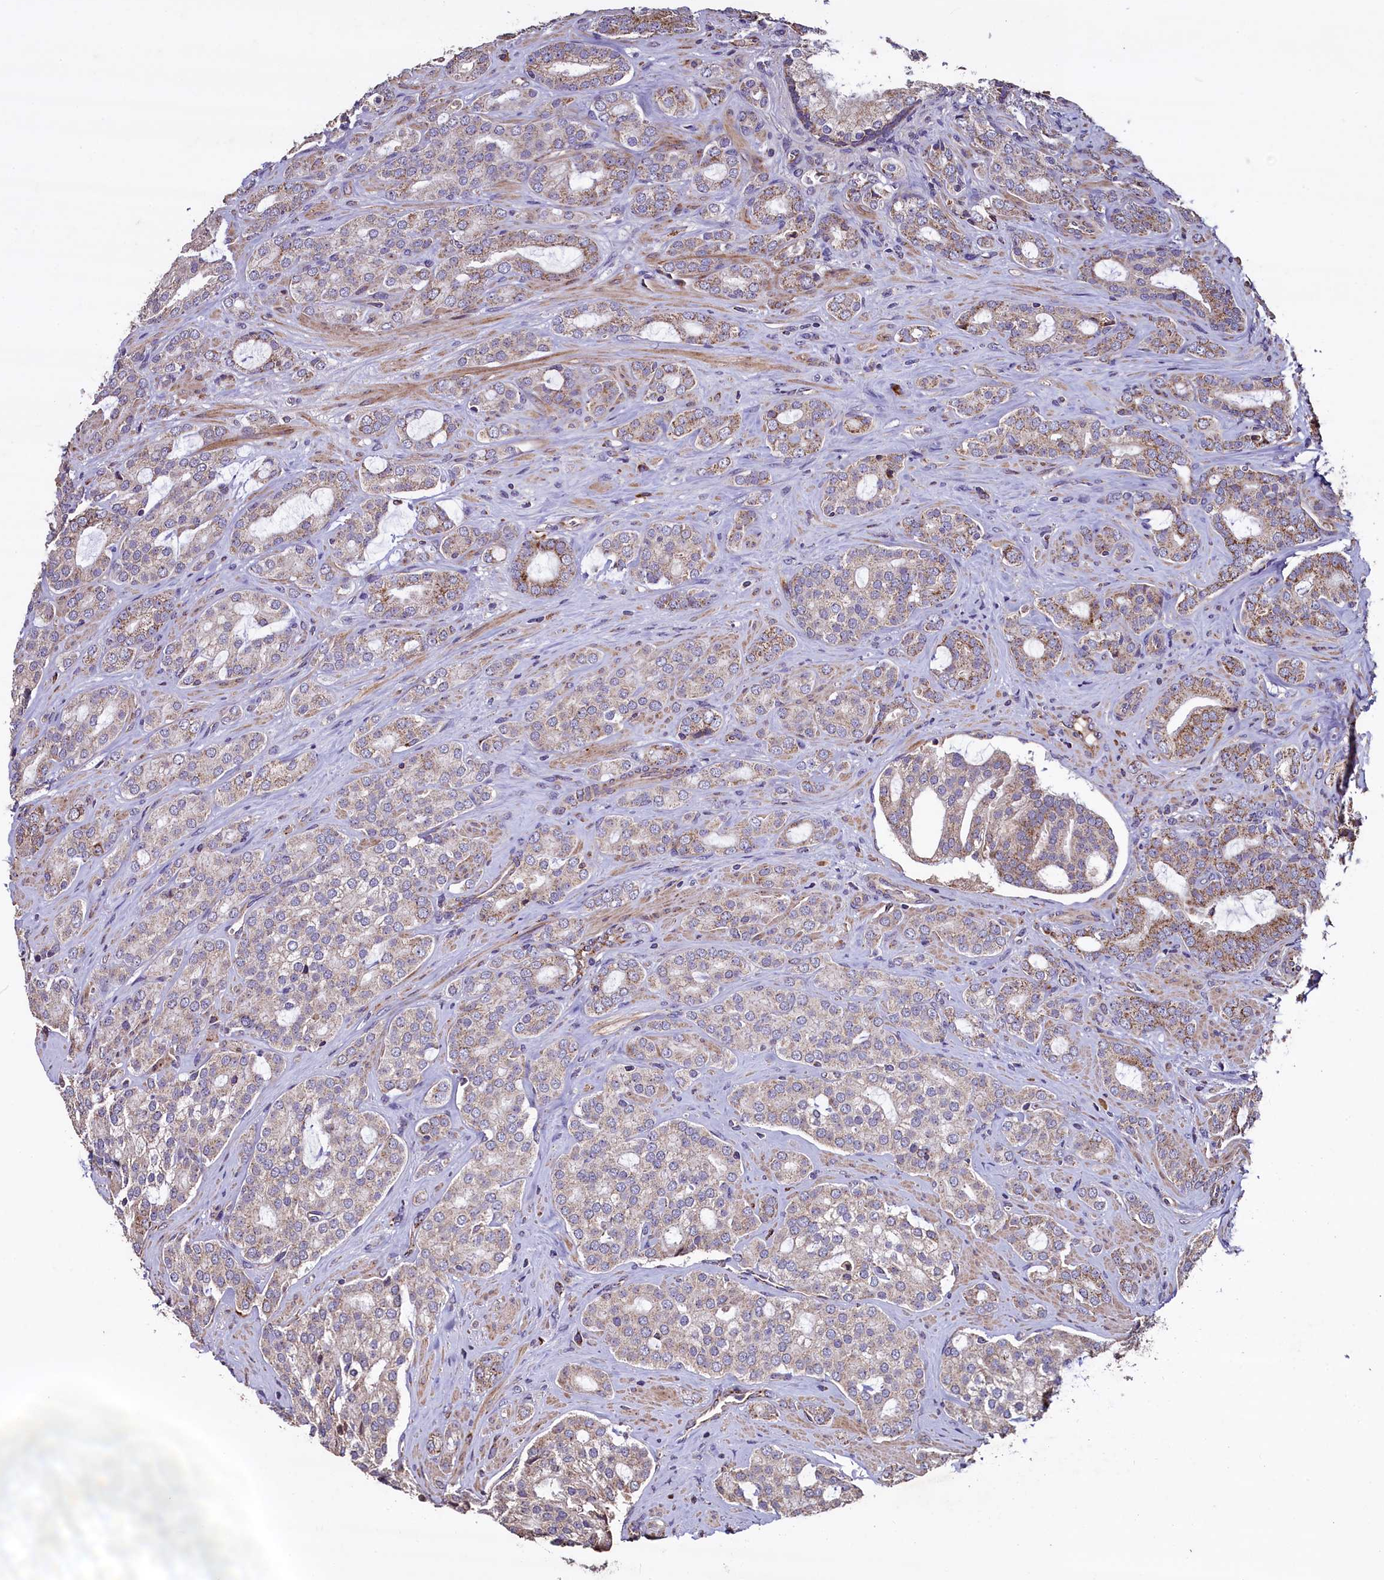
{"staining": {"intensity": "moderate", "quantity": "25%-75%", "location": "cytoplasmic/membranous"}, "tissue": "prostate cancer", "cell_type": "Tumor cells", "image_type": "cancer", "snomed": [{"axis": "morphology", "description": "Adenocarcinoma, High grade"}, {"axis": "topography", "description": "Prostate"}], "caption": "Prostate adenocarcinoma (high-grade) was stained to show a protein in brown. There is medium levels of moderate cytoplasmic/membranous positivity in about 25%-75% of tumor cells.", "gene": "COQ9", "patient": {"sex": "male", "age": 63}}